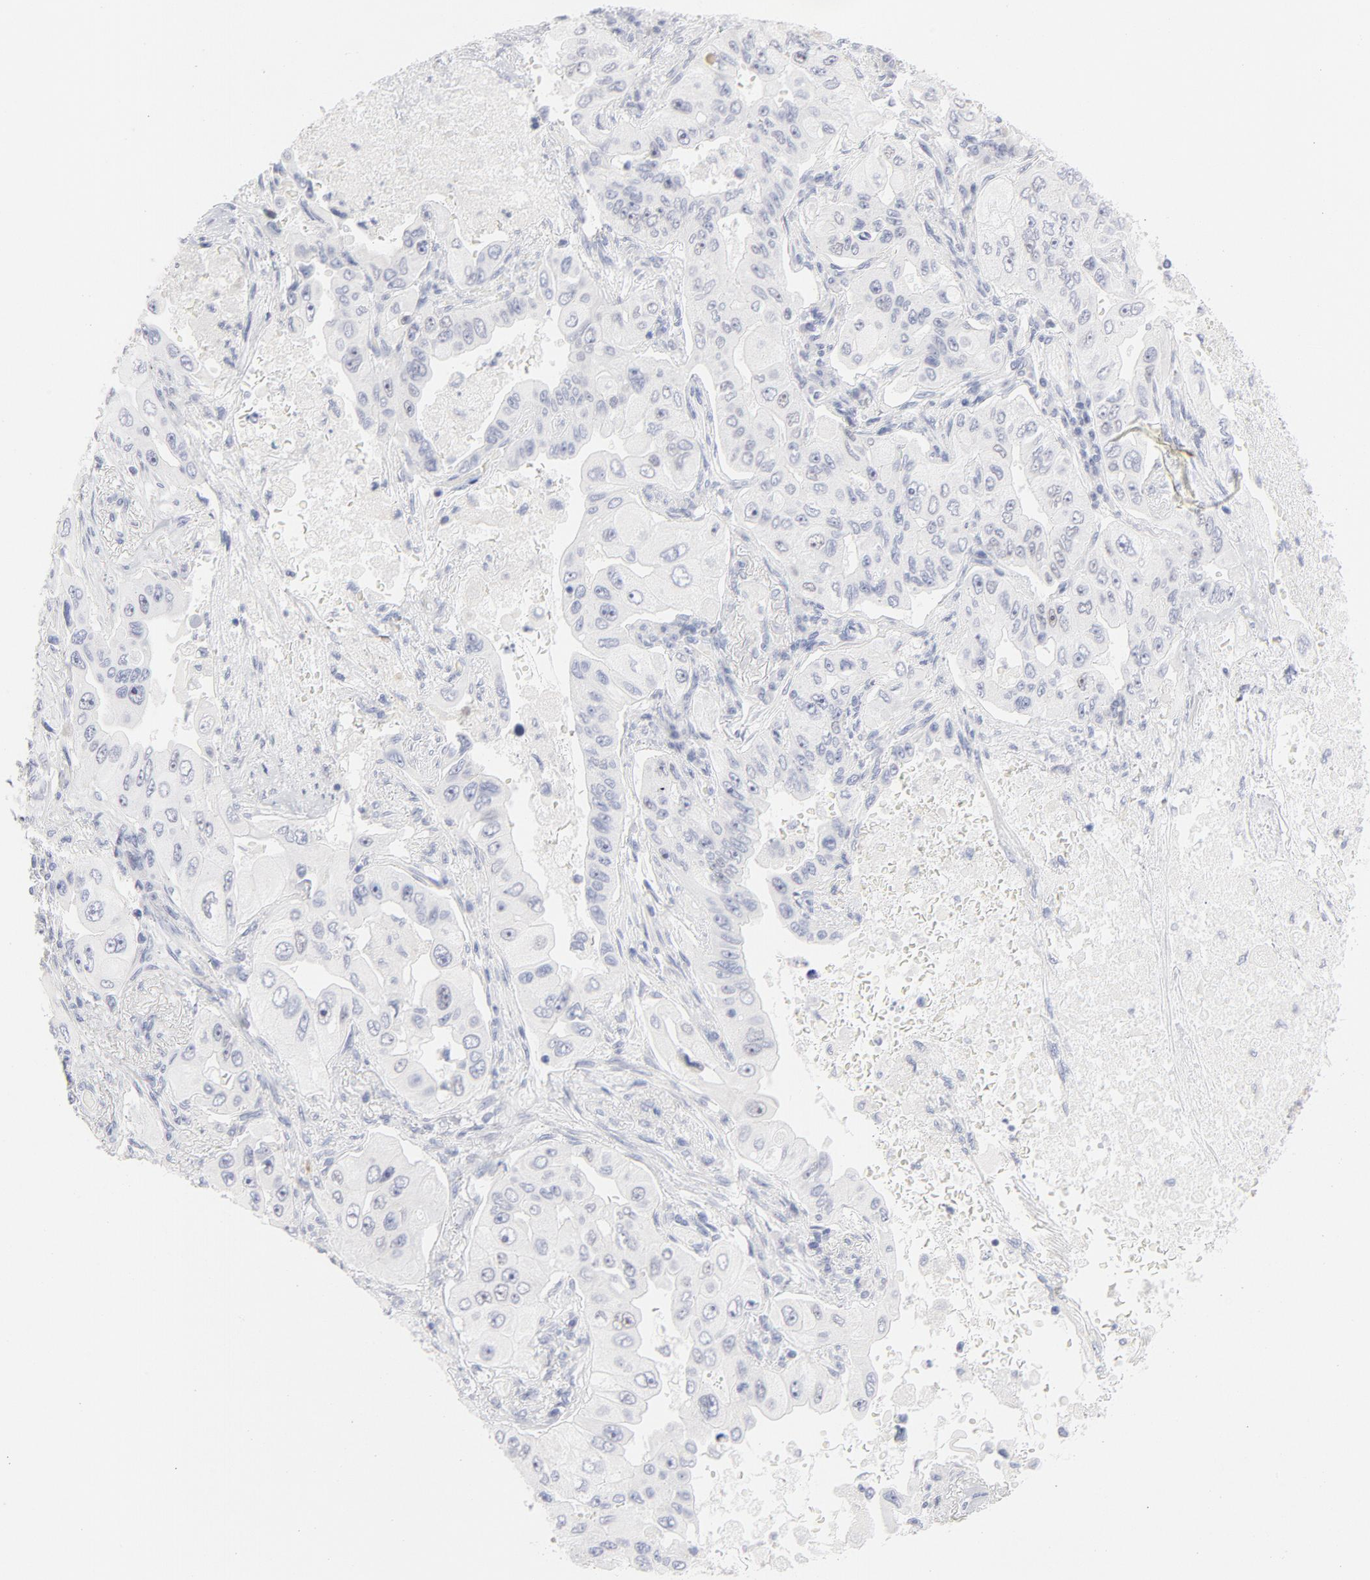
{"staining": {"intensity": "negative", "quantity": "none", "location": "none"}, "tissue": "lung cancer", "cell_type": "Tumor cells", "image_type": "cancer", "snomed": [{"axis": "morphology", "description": "Adenocarcinoma, NOS"}, {"axis": "topography", "description": "Lung"}], "caption": "Immunohistochemistry (IHC) micrograph of human adenocarcinoma (lung) stained for a protein (brown), which shows no positivity in tumor cells. (Immunohistochemistry (IHC), brightfield microscopy, high magnification).", "gene": "MCM7", "patient": {"sex": "male", "age": 84}}